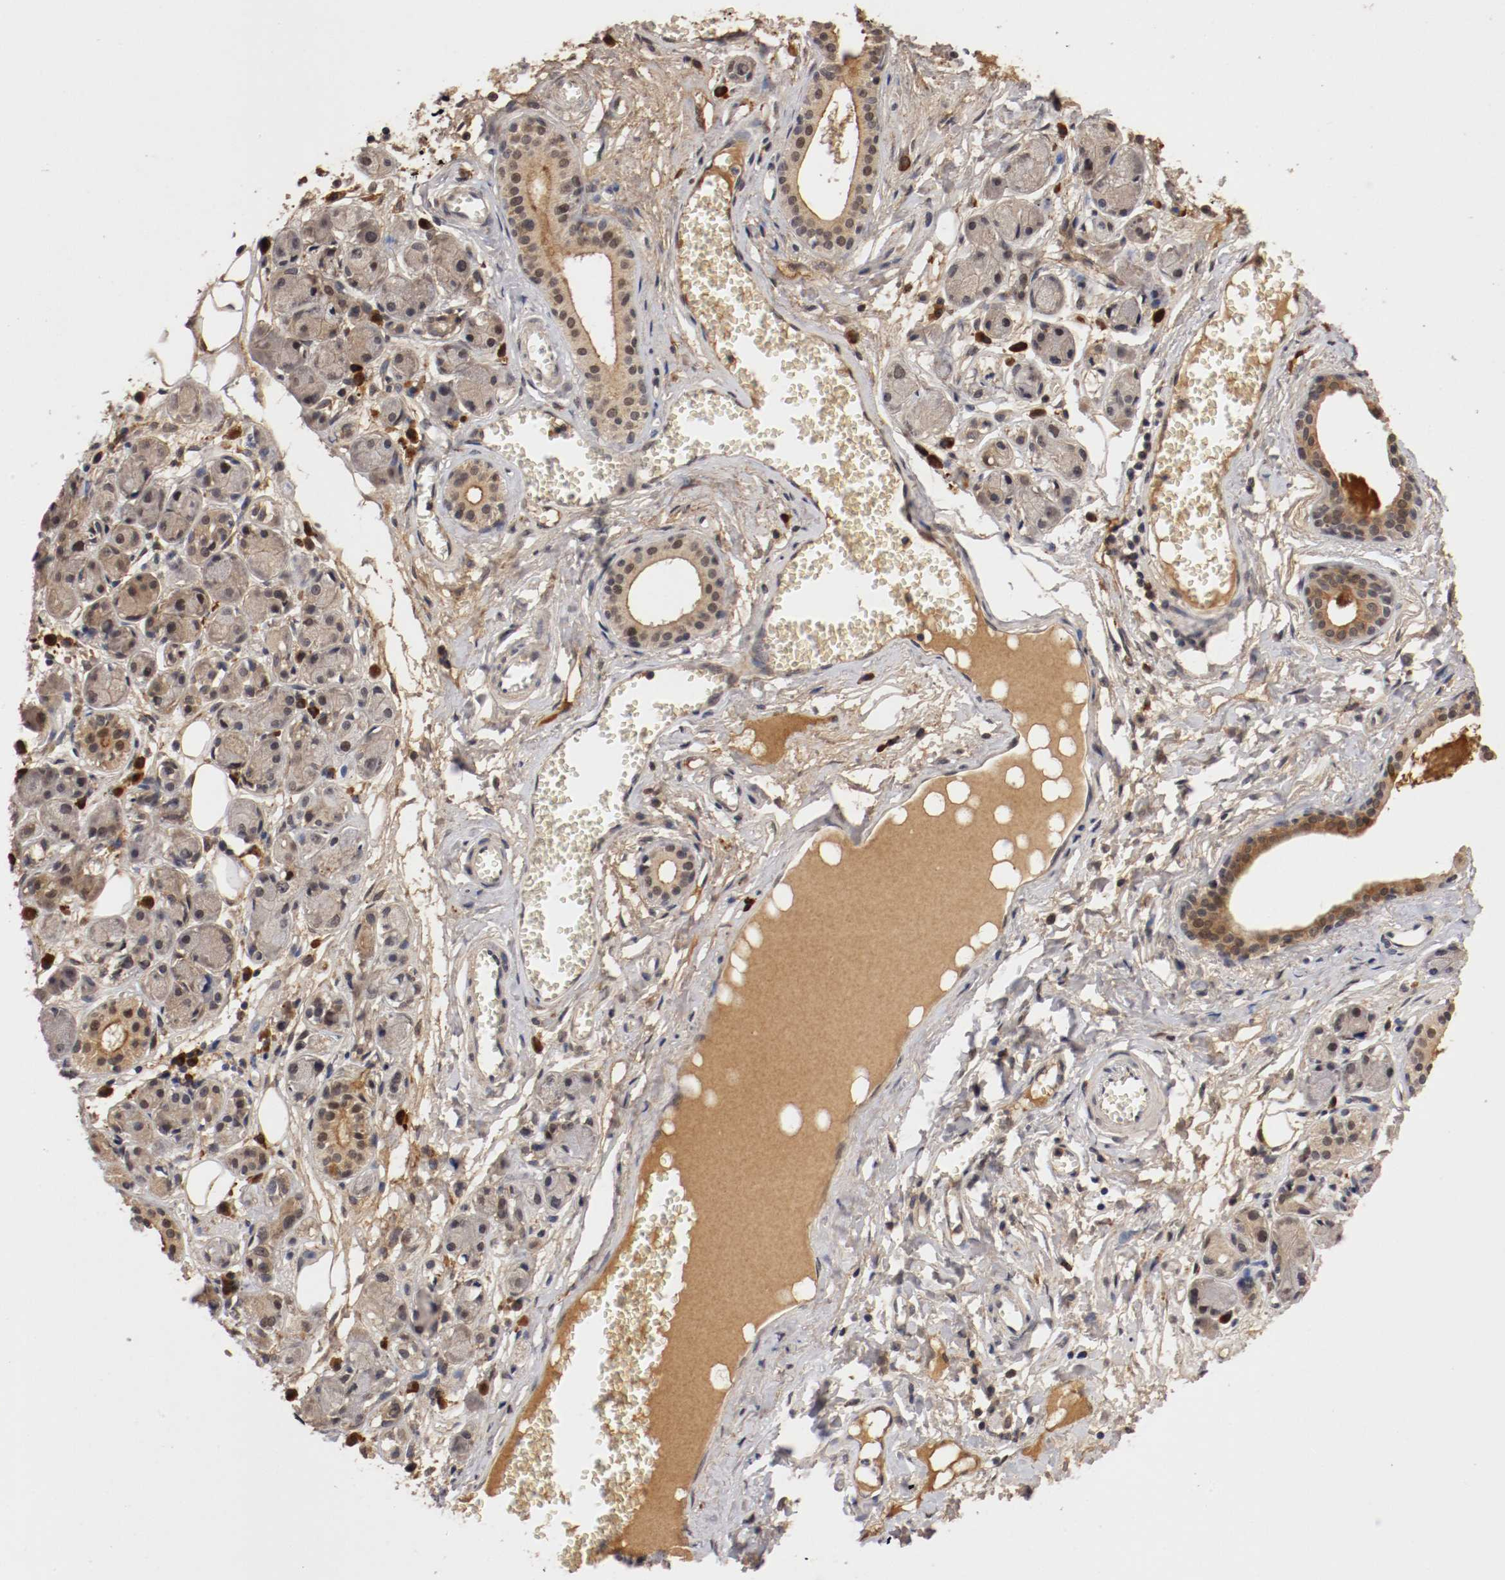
{"staining": {"intensity": "weak", "quantity": ">75%", "location": "cytoplasmic/membranous"}, "tissue": "adipose tissue", "cell_type": "Adipocytes", "image_type": "normal", "snomed": [{"axis": "morphology", "description": "Normal tissue, NOS"}, {"axis": "morphology", "description": "Inflammation, NOS"}, {"axis": "topography", "description": "Vascular tissue"}, {"axis": "topography", "description": "Salivary gland"}], "caption": "Weak cytoplasmic/membranous protein staining is present in approximately >75% of adipocytes in adipose tissue. (DAB (3,3'-diaminobenzidine) IHC with brightfield microscopy, high magnification).", "gene": "DNMT3B", "patient": {"sex": "female", "age": 75}}